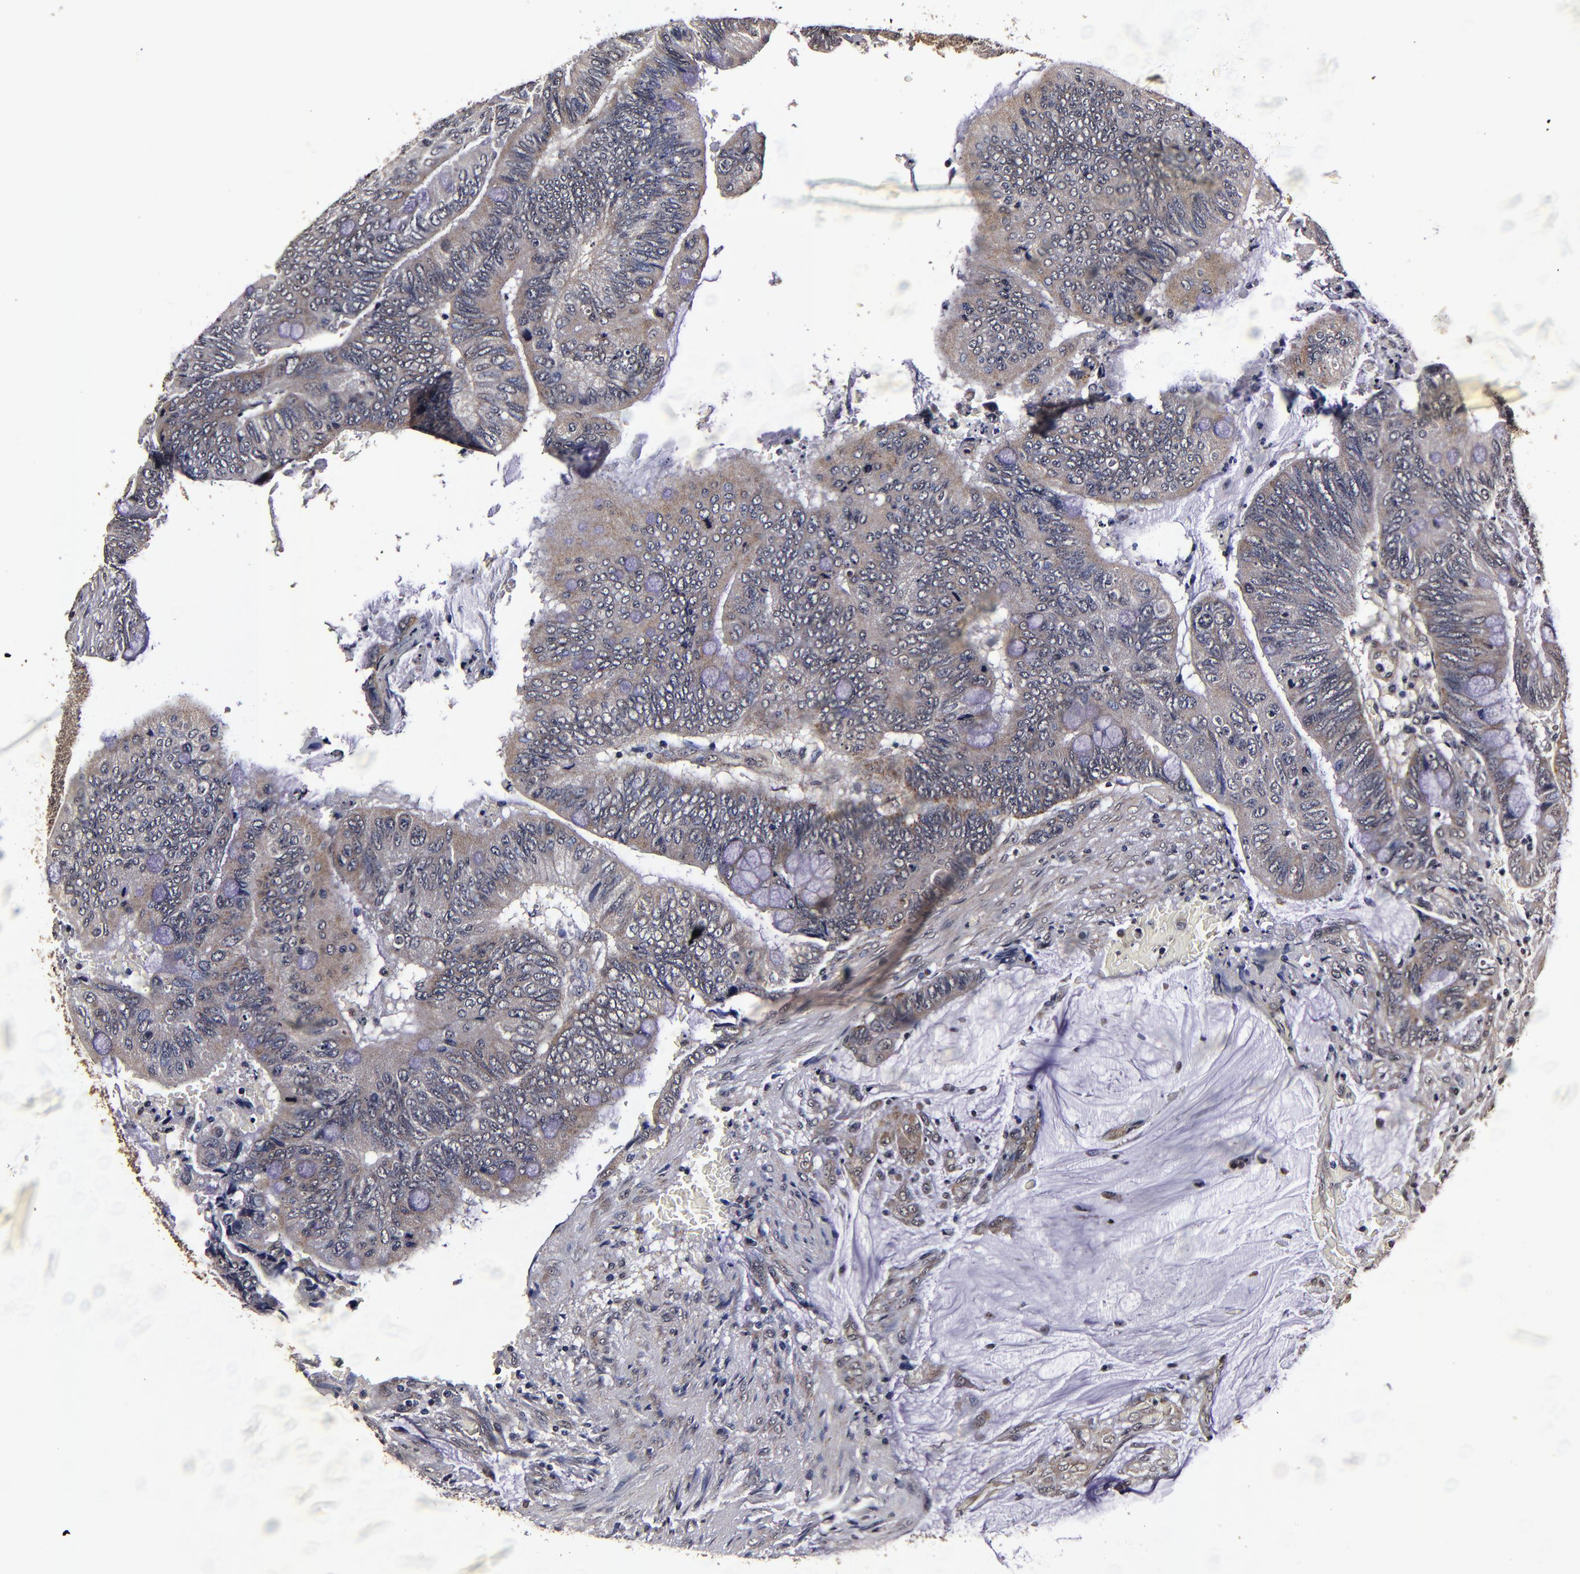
{"staining": {"intensity": "weak", "quantity": ">75%", "location": "cytoplasmic/membranous"}, "tissue": "colorectal cancer", "cell_type": "Tumor cells", "image_type": "cancer", "snomed": [{"axis": "morphology", "description": "Normal tissue, NOS"}, {"axis": "morphology", "description": "Adenocarcinoma, NOS"}, {"axis": "topography", "description": "Rectum"}], "caption": "Immunohistochemistry (IHC) (DAB (3,3'-diaminobenzidine)) staining of human colorectal cancer (adenocarcinoma) exhibits weak cytoplasmic/membranous protein staining in approximately >75% of tumor cells. (DAB IHC with brightfield microscopy, high magnification).", "gene": "MMP15", "patient": {"sex": "male", "age": 92}}